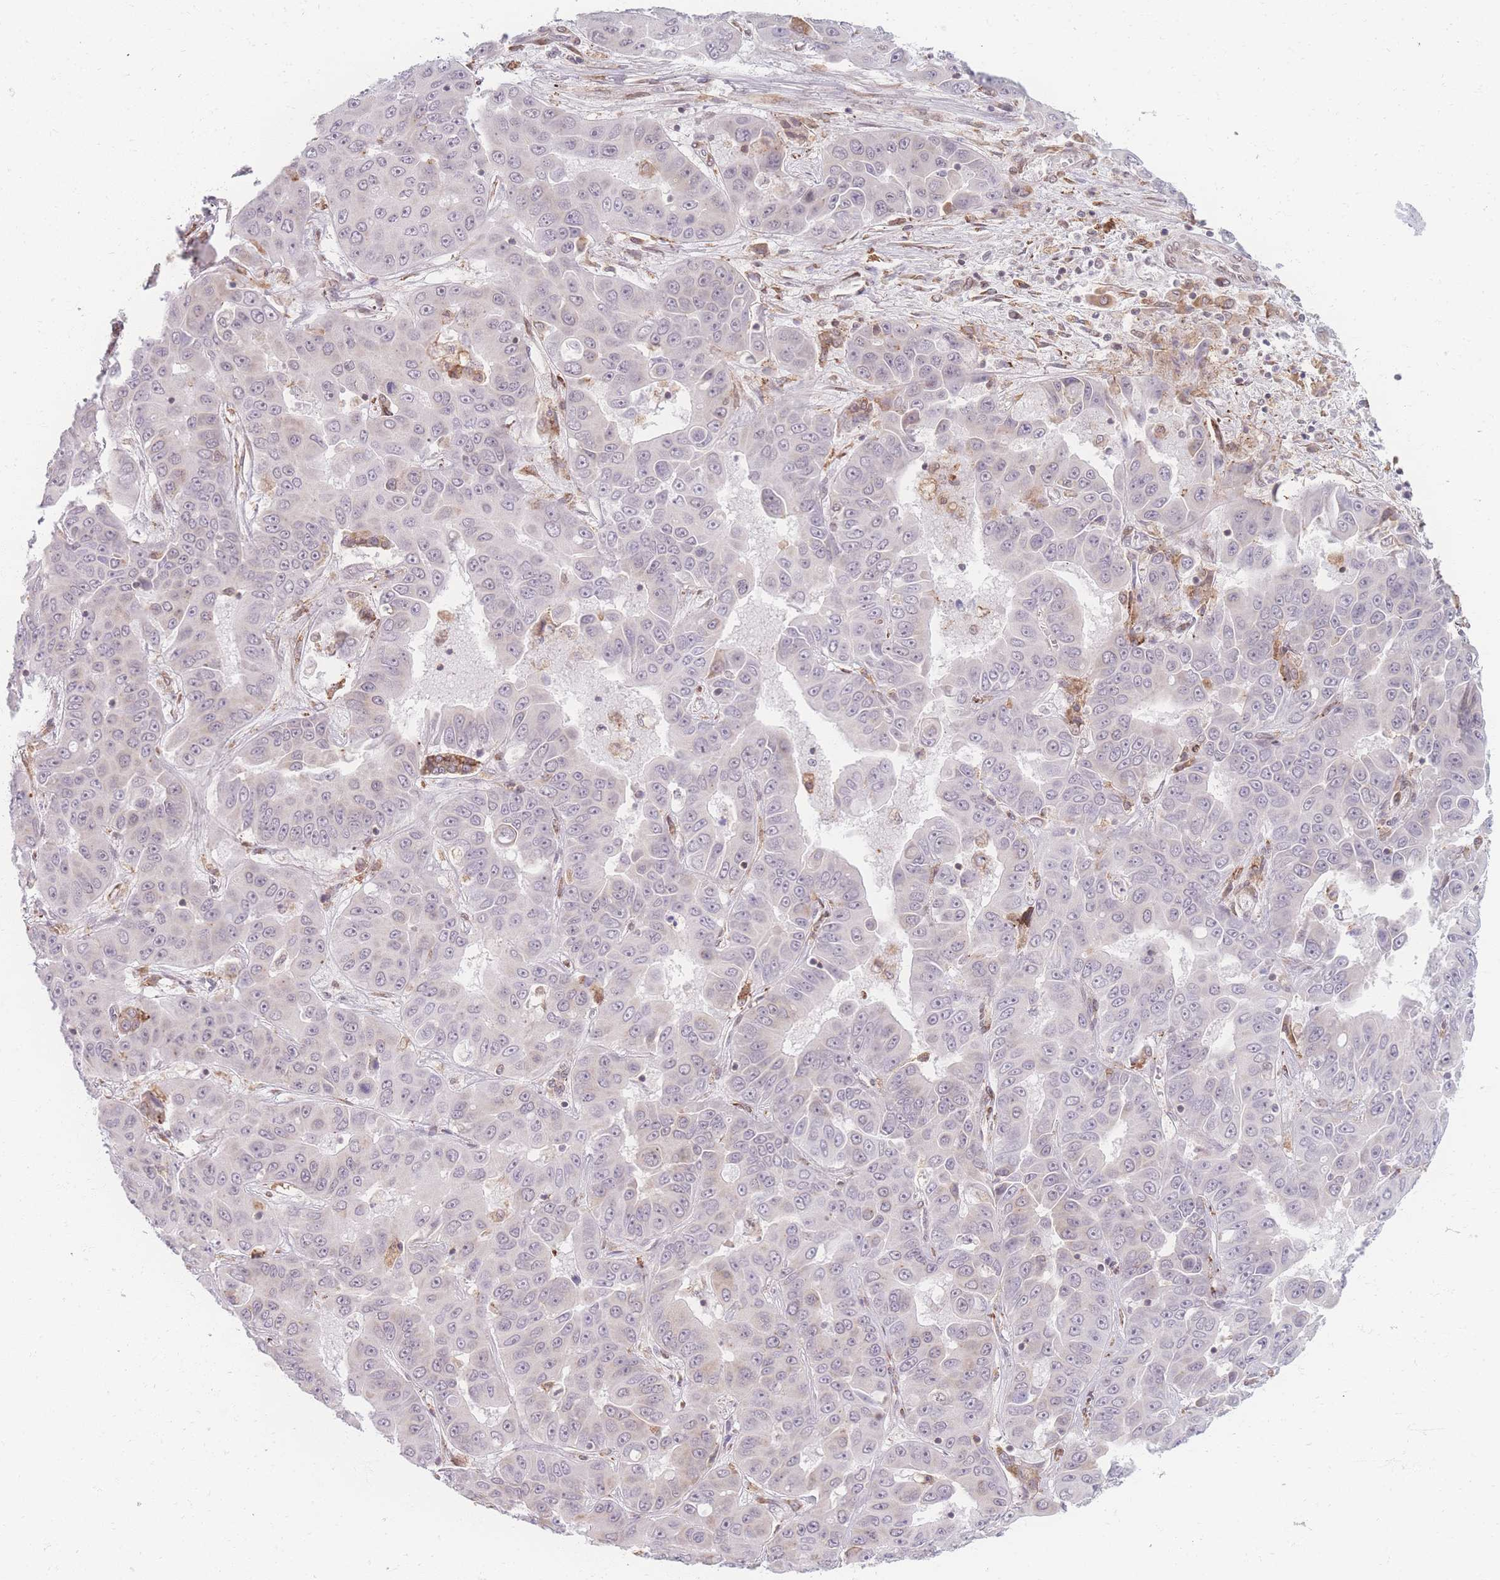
{"staining": {"intensity": "negative", "quantity": "none", "location": "none"}, "tissue": "liver cancer", "cell_type": "Tumor cells", "image_type": "cancer", "snomed": [{"axis": "morphology", "description": "Cholangiocarcinoma"}, {"axis": "topography", "description": "Liver"}], "caption": "Immunohistochemical staining of human liver cancer (cholangiocarcinoma) reveals no significant staining in tumor cells.", "gene": "ZC3H13", "patient": {"sex": "female", "age": 52}}